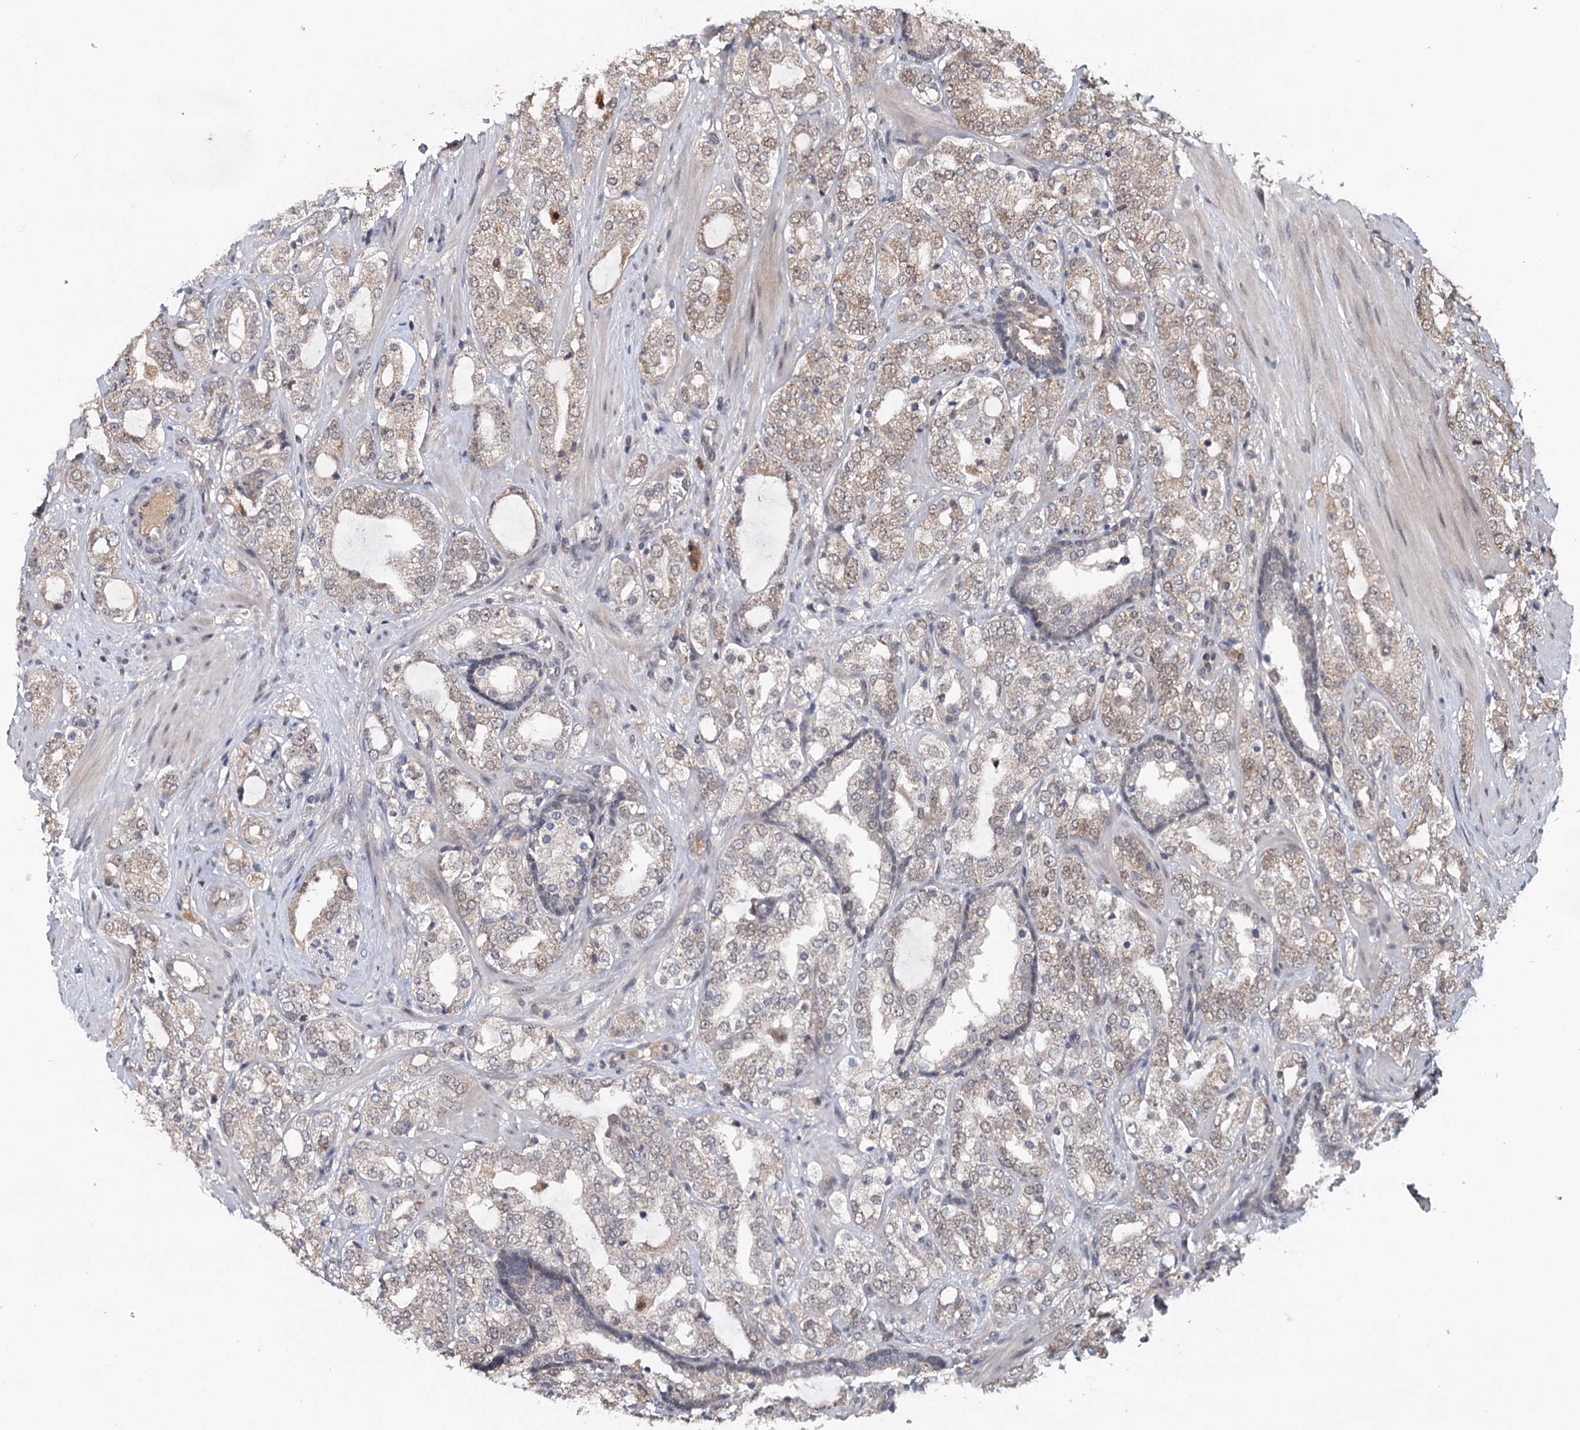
{"staining": {"intensity": "weak", "quantity": "25%-75%", "location": "cytoplasmic/membranous"}, "tissue": "prostate cancer", "cell_type": "Tumor cells", "image_type": "cancer", "snomed": [{"axis": "morphology", "description": "Adenocarcinoma, High grade"}, {"axis": "topography", "description": "Prostate"}], "caption": "Weak cytoplasmic/membranous protein positivity is appreciated in about 25%-75% of tumor cells in prostate high-grade adenocarcinoma.", "gene": "MYG1", "patient": {"sex": "male", "age": 64}}